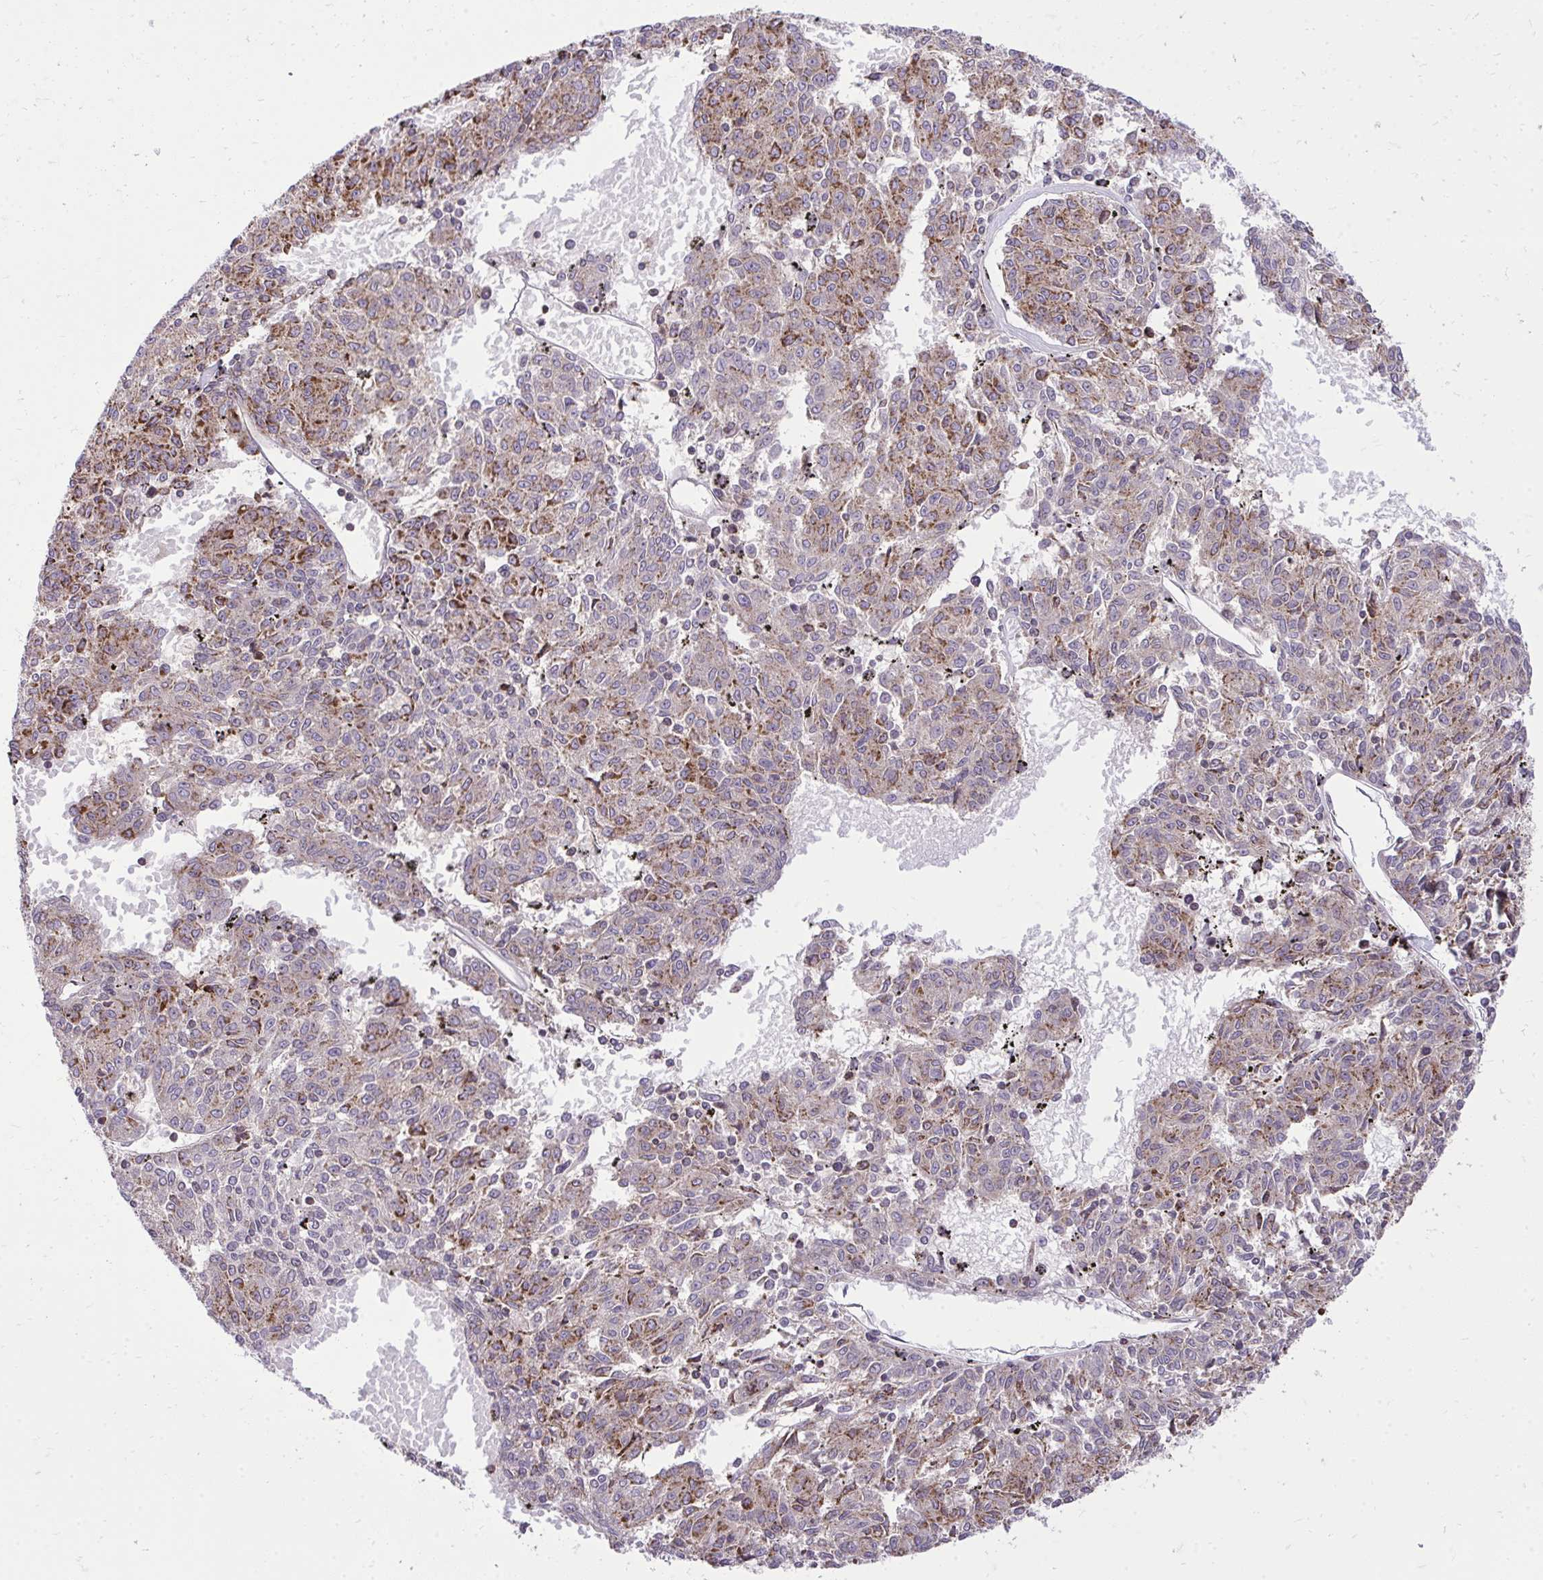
{"staining": {"intensity": "moderate", "quantity": "25%-75%", "location": "cytoplasmic/membranous"}, "tissue": "melanoma", "cell_type": "Tumor cells", "image_type": "cancer", "snomed": [{"axis": "morphology", "description": "Malignant melanoma, NOS"}, {"axis": "topography", "description": "Skin"}], "caption": "Immunohistochemistry (IHC) of malignant melanoma displays medium levels of moderate cytoplasmic/membranous positivity in about 25%-75% of tumor cells. The staining is performed using DAB brown chromogen to label protein expression. The nuclei are counter-stained blue using hematoxylin.", "gene": "SLC7A5", "patient": {"sex": "female", "age": 72}}